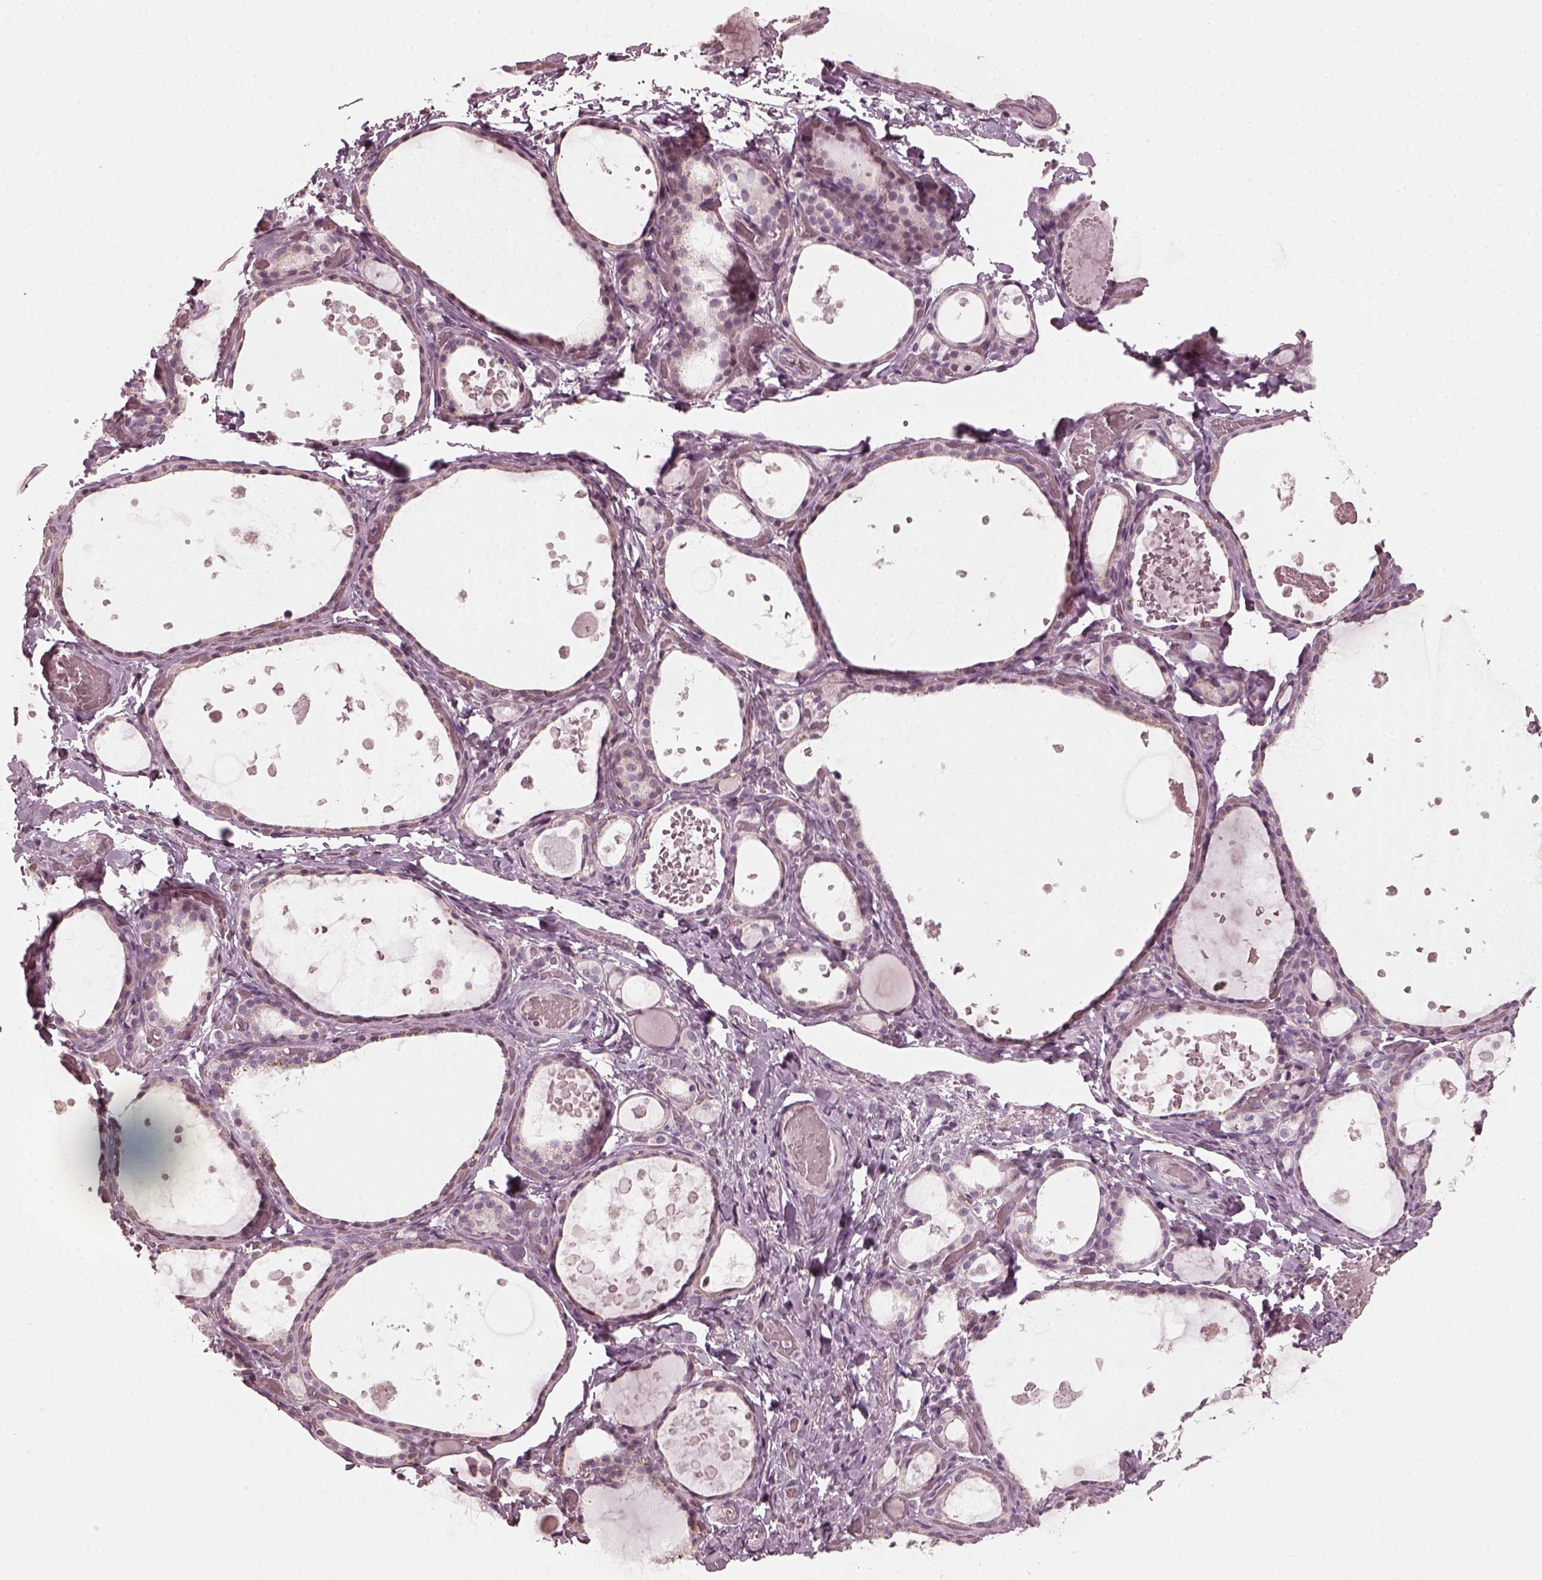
{"staining": {"intensity": "negative", "quantity": "none", "location": "none"}, "tissue": "thyroid gland", "cell_type": "Glandular cells", "image_type": "normal", "snomed": [{"axis": "morphology", "description": "Normal tissue, NOS"}, {"axis": "topography", "description": "Thyroid gland"}], "caption": "Thyroid gland was stained to show a protein in brown. There is no significant positivity in glandular cells. (Stains: DAB immunohistochemistry with hematoxylin counter stain, Microscopy: brightfield microscopy at high magnification).", "gene": "CHIT1", "patient": {"sex": "female", "age": 56}}